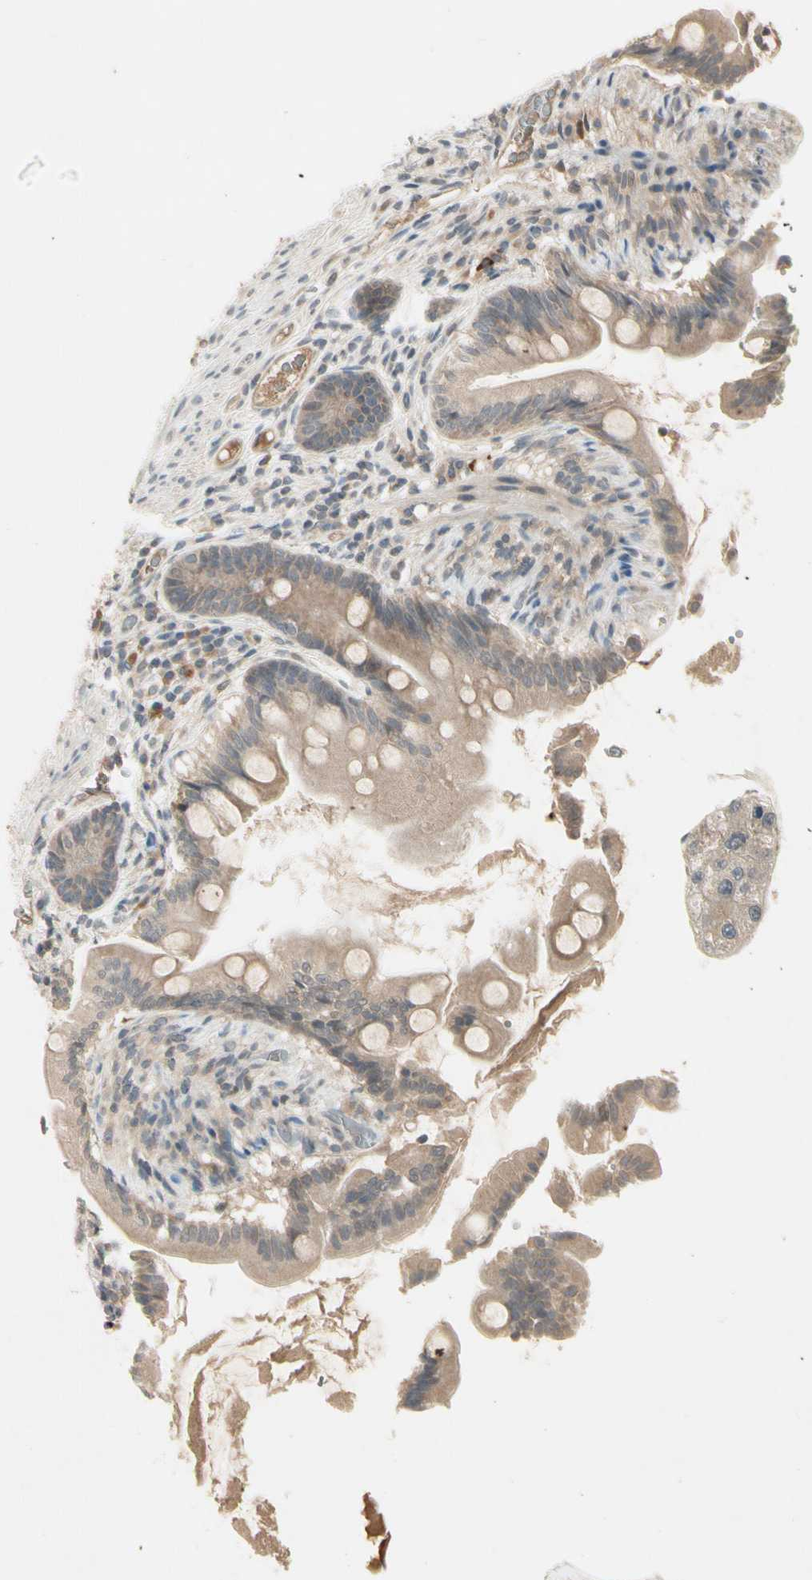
{"staining": {"intensity": "weak", "quantity": ">75%", "location": "cytoplasmic/membranous"}, "tissue": "small intestine", "cell_type": "Glandular cells", "image_type": "normal", "snomed": [{"axis": "morphology", "description": "Normal tissue, NOS"}, {"axis": "topography", "description": "Small intestine"}], "caption": "Immunohistochemical staining of benign human small intestine displays >75% levels of weak cytoplasmic/membranous protein positivity in approximately >75% of glandular cells.", "gene": "CCL4", "patient": {"sex": "female", "age": 56}}